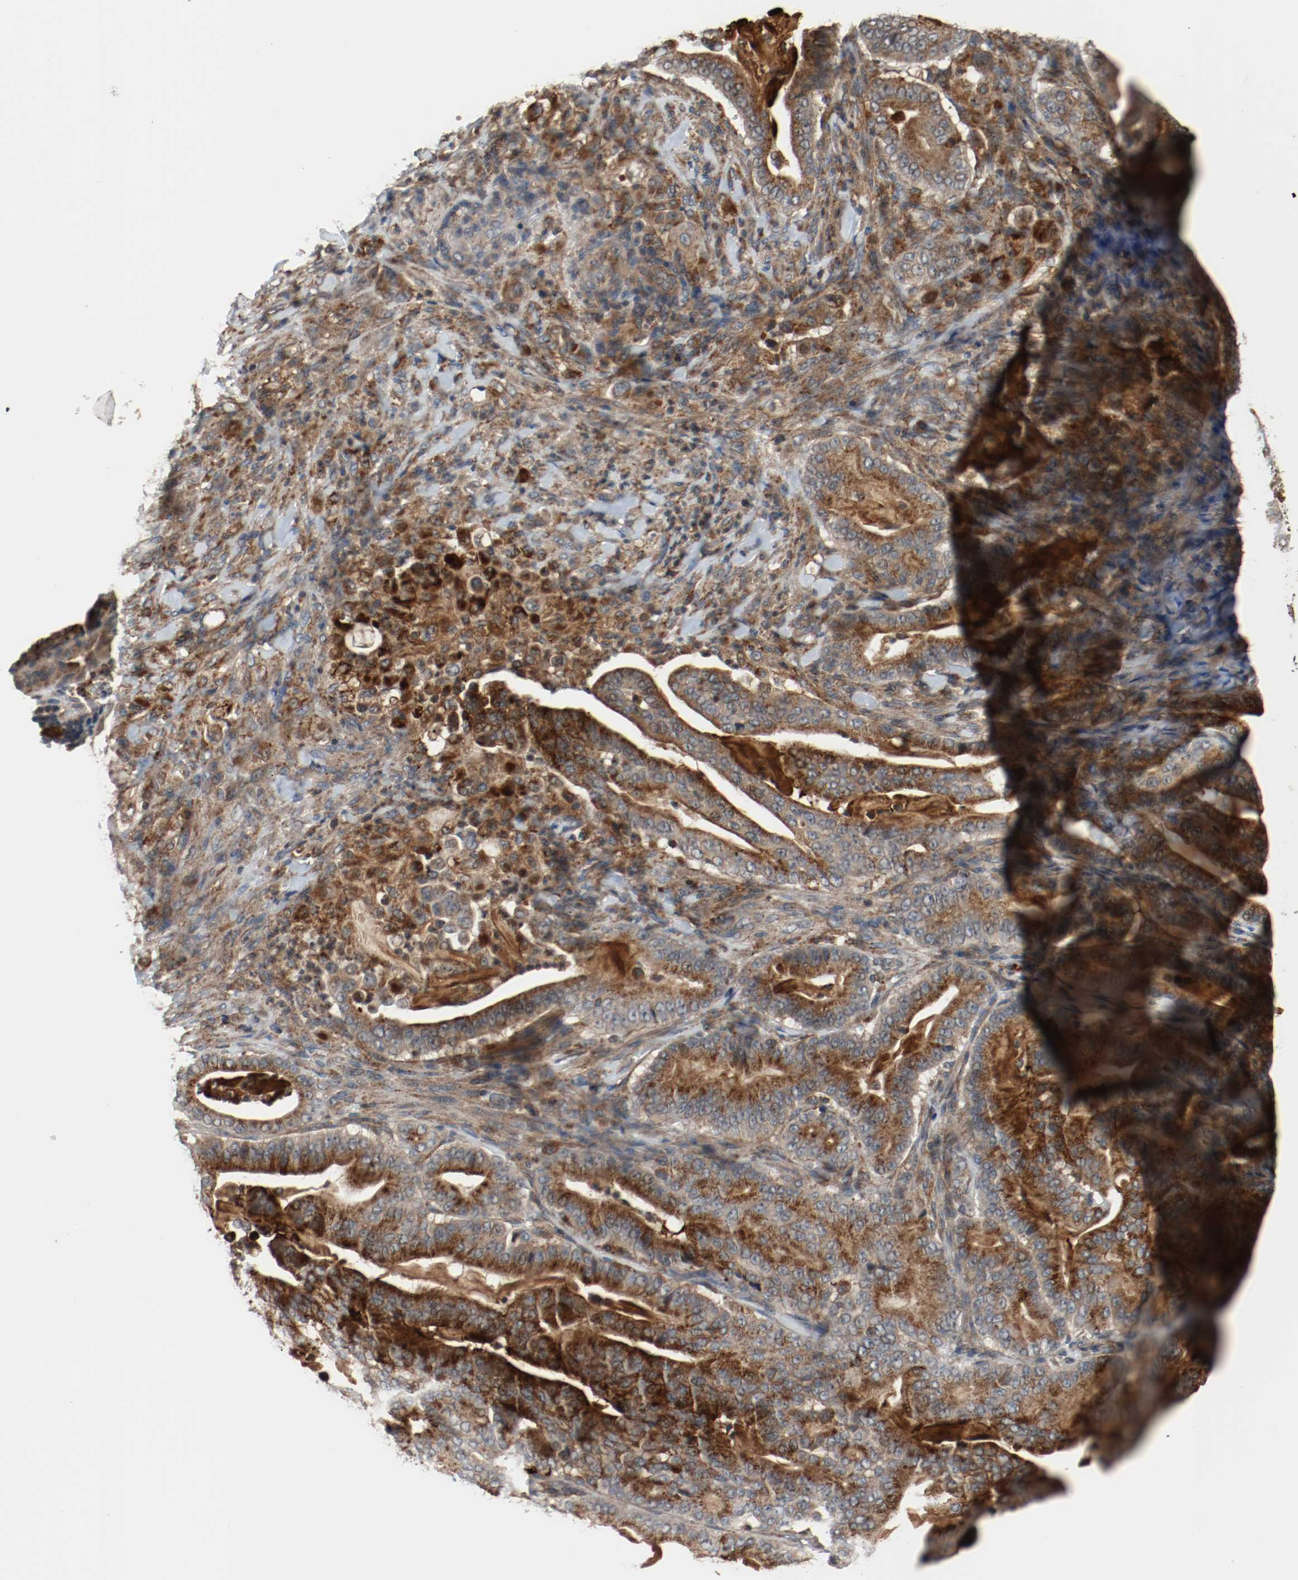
{"staining": {"intensity": "strong", "quantity": ">75%", "location": "cytoplasmic/membranous"}, "tissue": "pancreatic cancer", "cell_type": "Tumor cells", "image_type": "cancer", "snomed": [{"axis": "morphology", "description": "Adenocarcinoma, NOS"}, {"axis": "topography", "description": "Pancreas"}], "caption": "Tumor cells reveal strong cytoplasmic/membranous expression in approximately >75% of cells in pancreatic cancer (adenocarcinoma).", "gene": "LAMP2", "patient": {"sex": "male", "age": 63}}